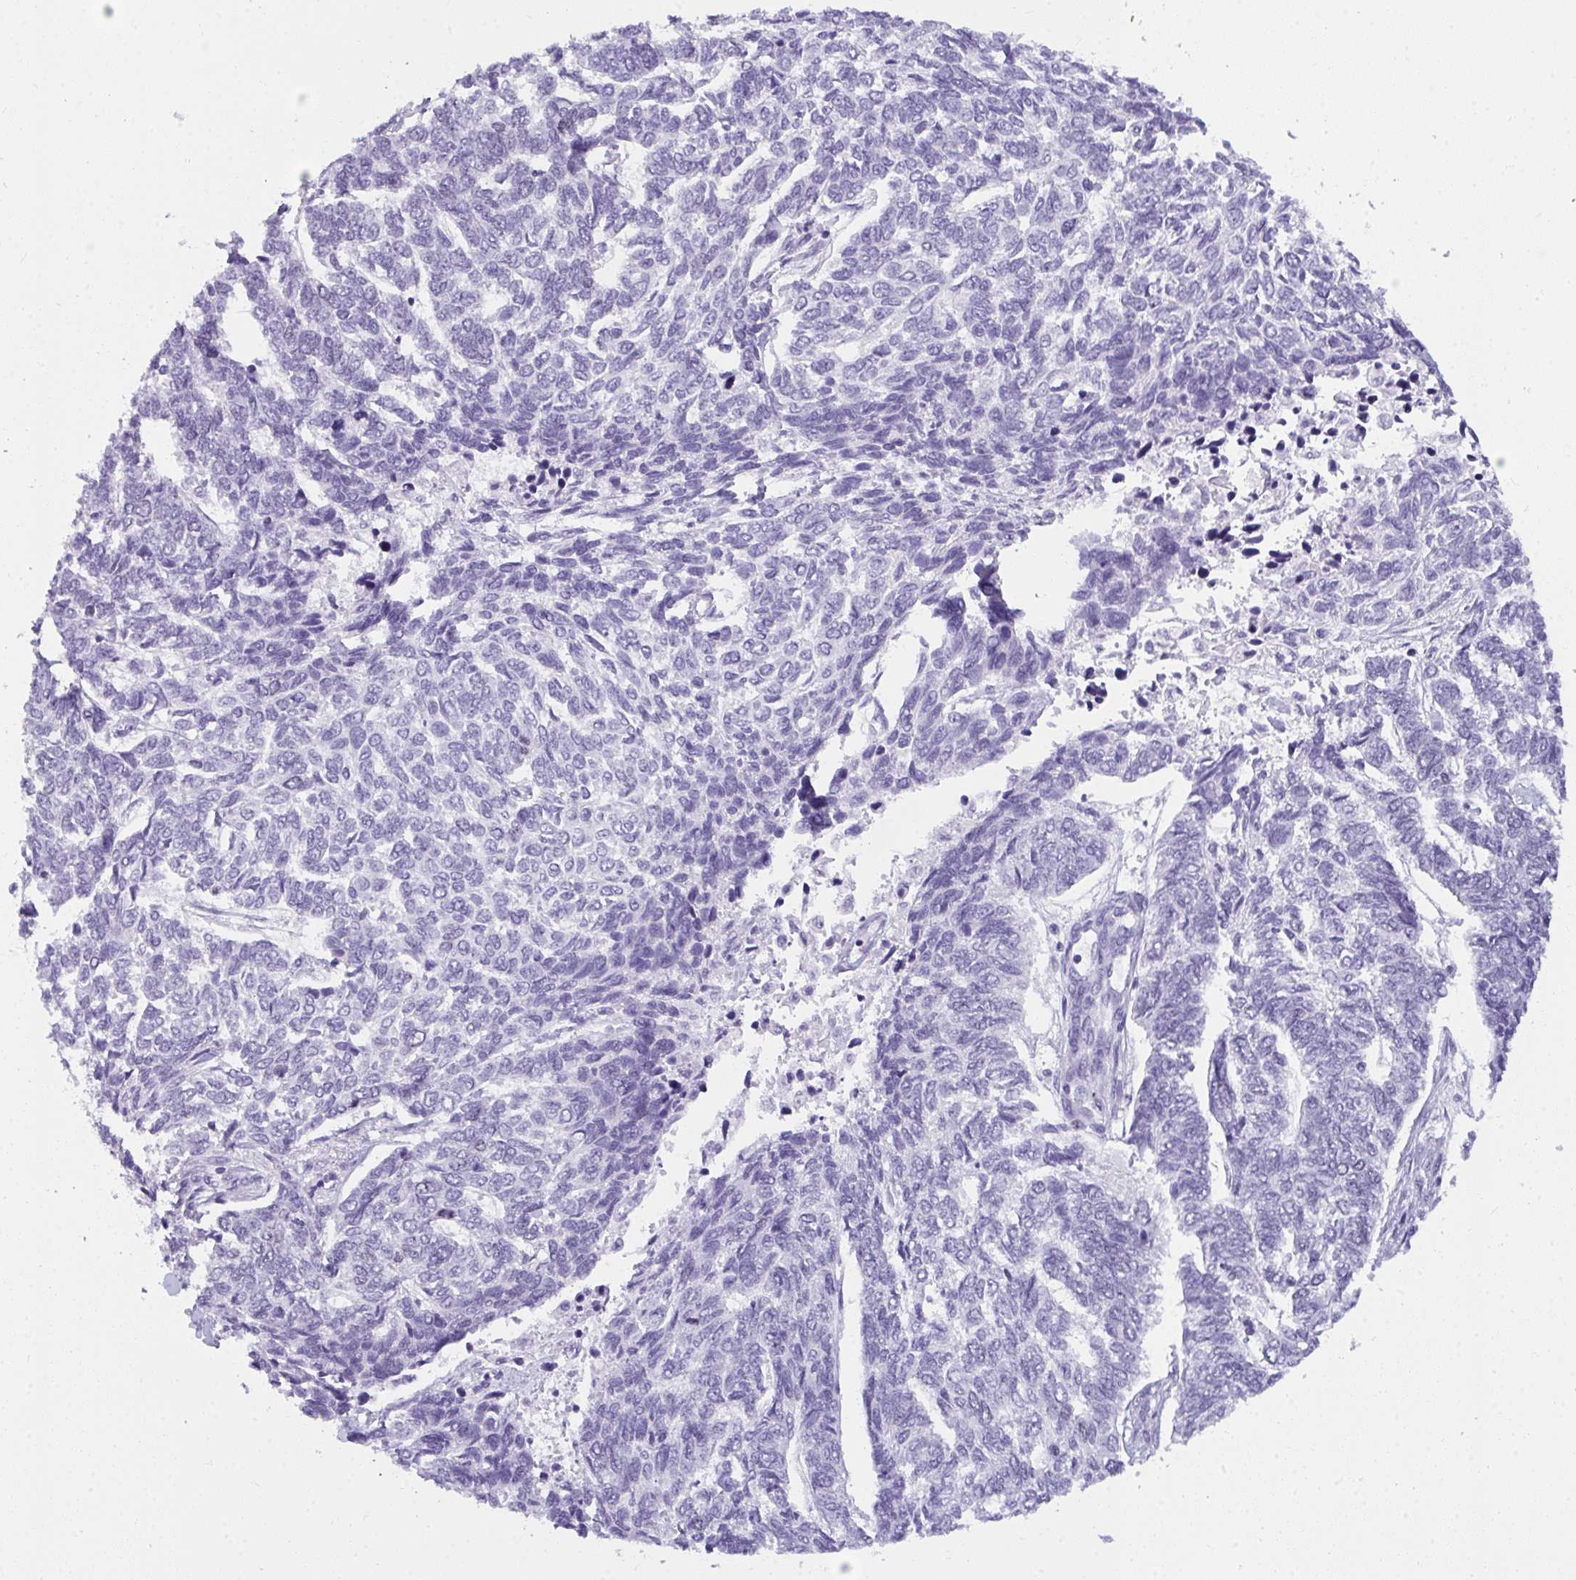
{"staining": {"intensity": "negative", "quantity": "none", "location": "none"}, "tissue": "skin cancer", "cell_type": "Tumor cells", "image_type": "cancer", "snomed": [{"axis": "morphology", "description": "Basal cell carcinoma"}, {"axis": "topography", "description": "Skin"}], "caption": "DAB (3,3'-diaminobenzidine) immunohistochemical staining of skin basal cell carcinoma demonstrates no significant positivity in tumor cells. (DAB (3,3'-diaminobenzidine) immunohistochemistry visualized using brightfield microscopy, high magnification).", "gene": "SUZ12", "patient": {"sex": "female", "age": 65}}